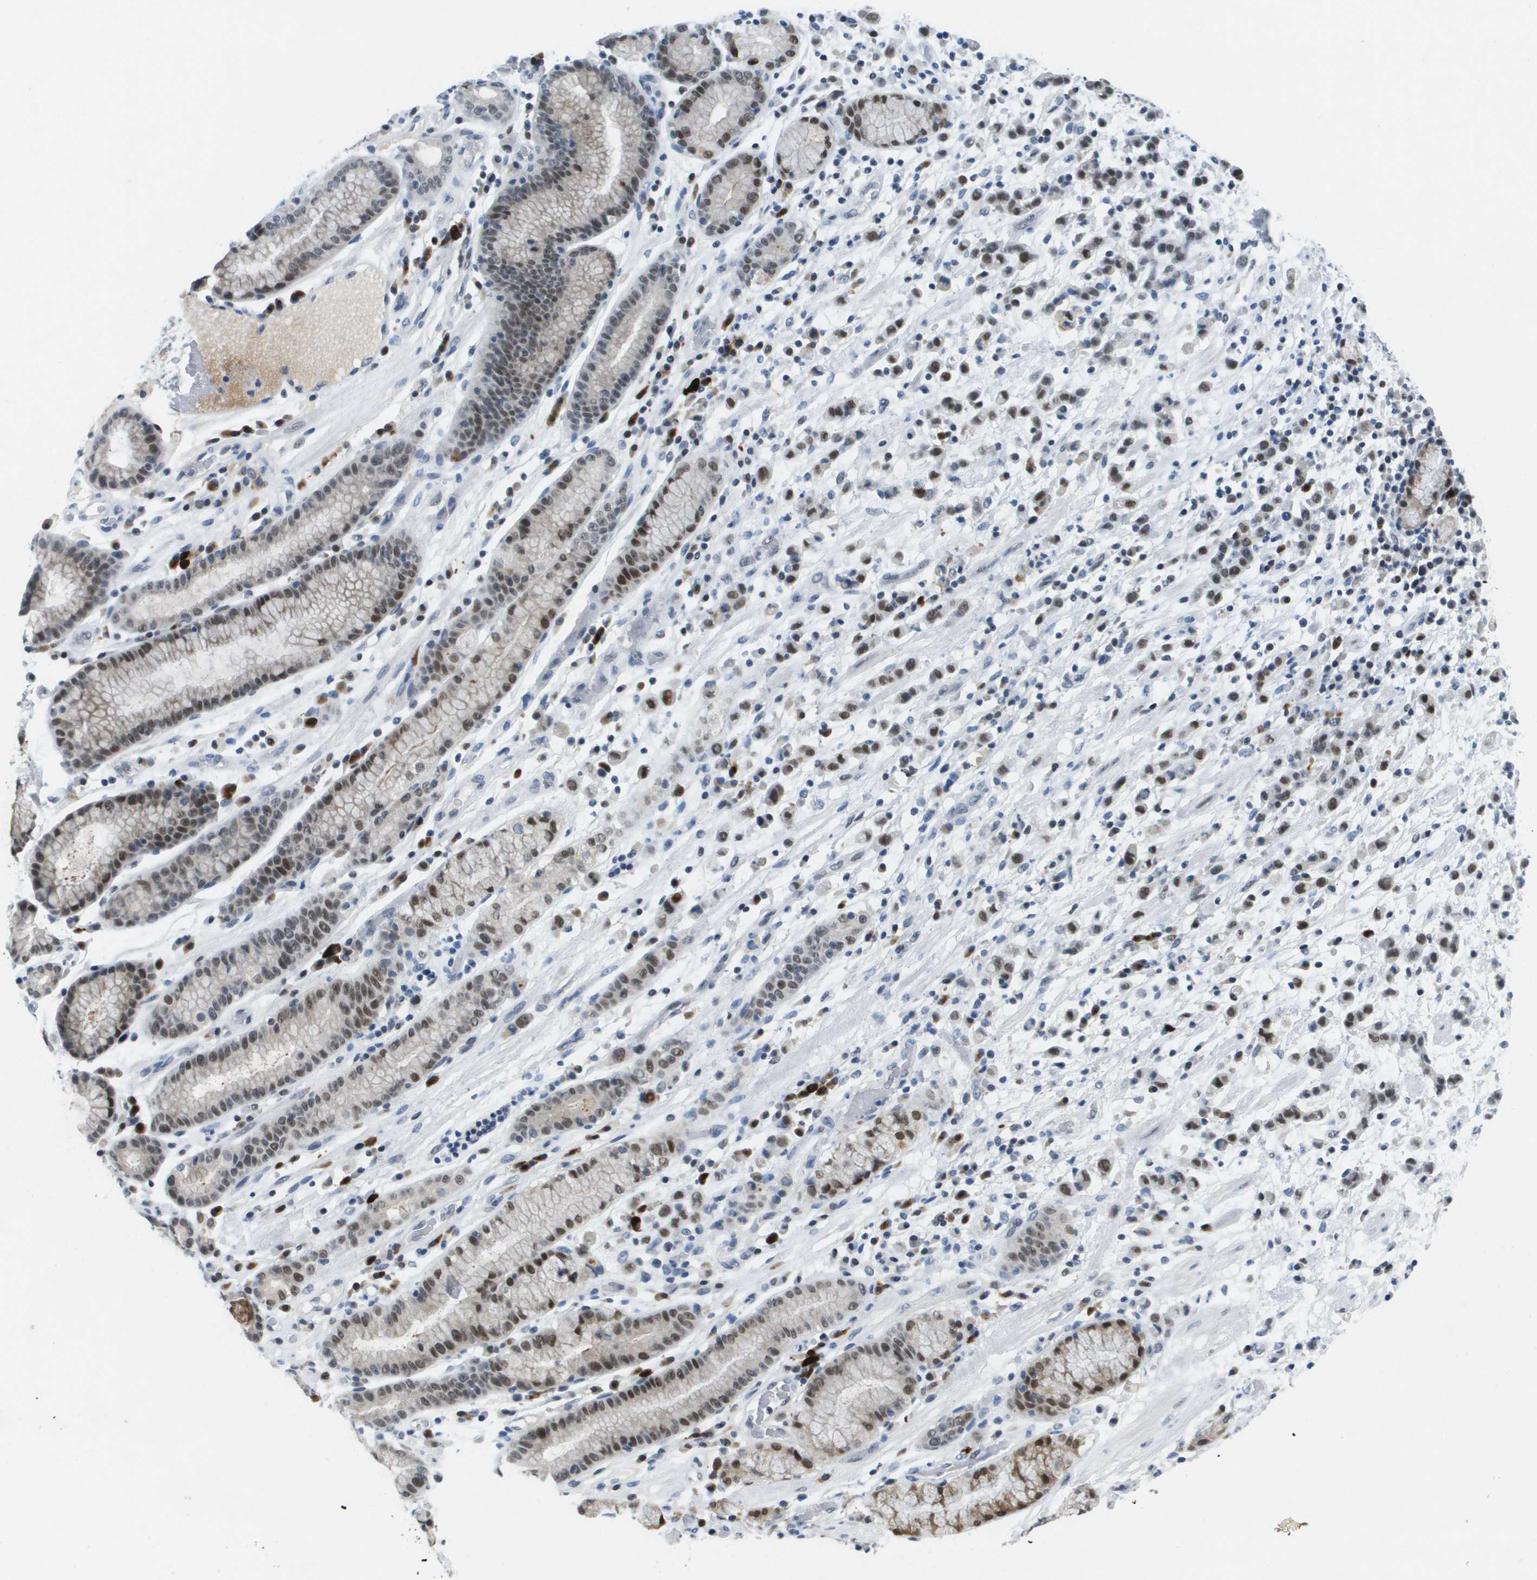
{"staining": {"intensity": "strong", "quantity": "25%-75%", "location": "nuclear"}, "tissue": "stomach cancer", "cell_type": "Tumor cells", "image_type": "cancer", "snomed": [{"axis": "morphology", "description": "Adenocarcinoma, NOS"}, {"axis": "topography", "description": "Stomach, lower"}], "caption": "The image reveals a brown stain indicating the presence of a protein in the nuclear of tumor cells in stomach cancer.", "gene": "TP53RK", "patient": {"sex": "male", "age": 88}}